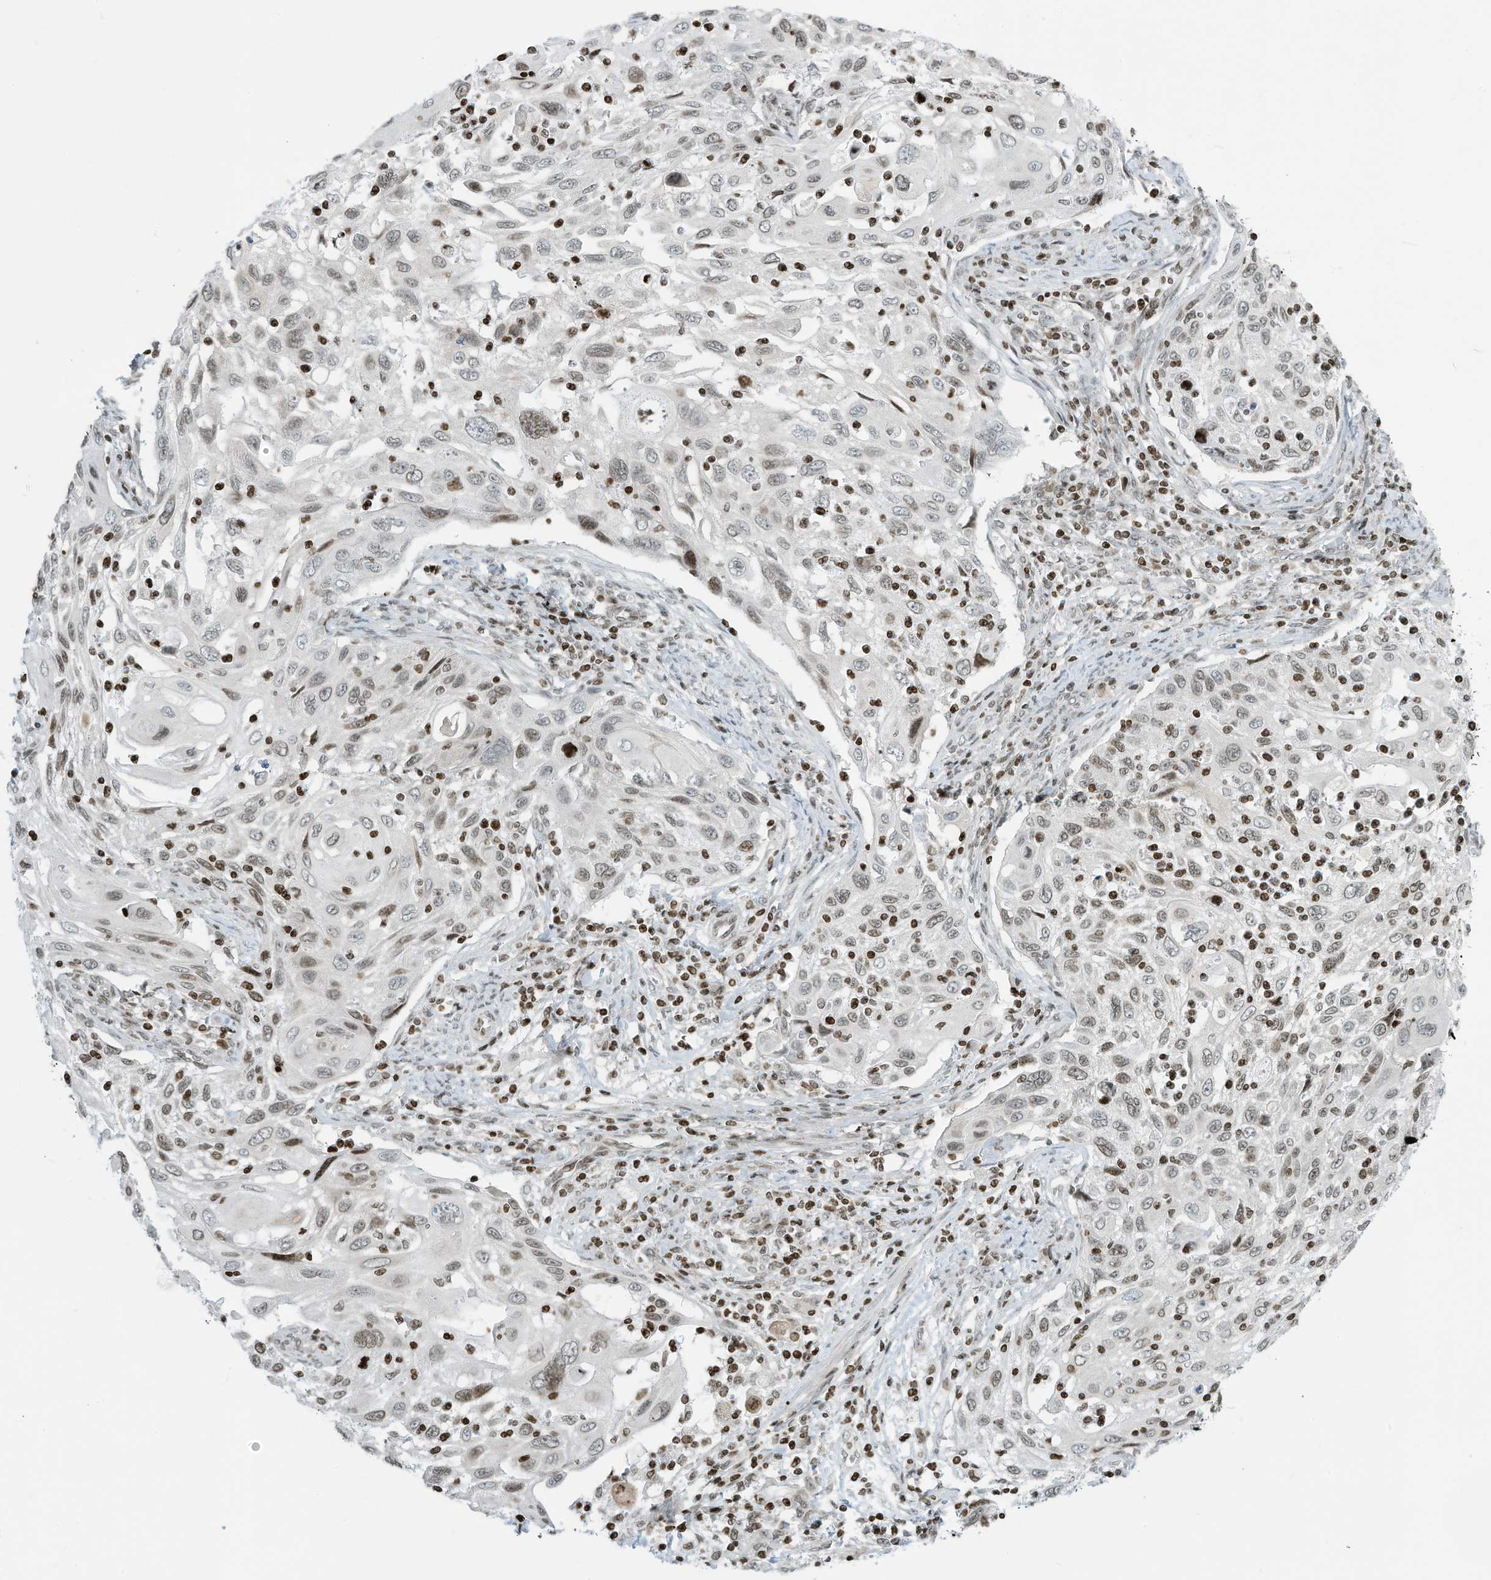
{"staining": {"intensity": "weak", "quantity": "25%-75%", "location": "nuclear"}, "tissue": "cervical cancer", "cell_type": "Tumor cells", "image_type": "cancer", "snomed": [{"axis": "morphology", "description": "Squamous cell carcinoma, NOS"}, {"axis": "topography", "description": "Cervix"}], "caption": "Cervical cancer (squamous cell carcinoma) tissue exhibits weak nuclear expression in about 25%-75% of tumor cells, visualized by immunohistochemistry. The protein of interest is stained brown, and the nuclei are stained in blue (DAB IHC with brightfield microscopy, high magnification).", "gene": "ADI1", "patient": {"sex": "female", "age": 70}}